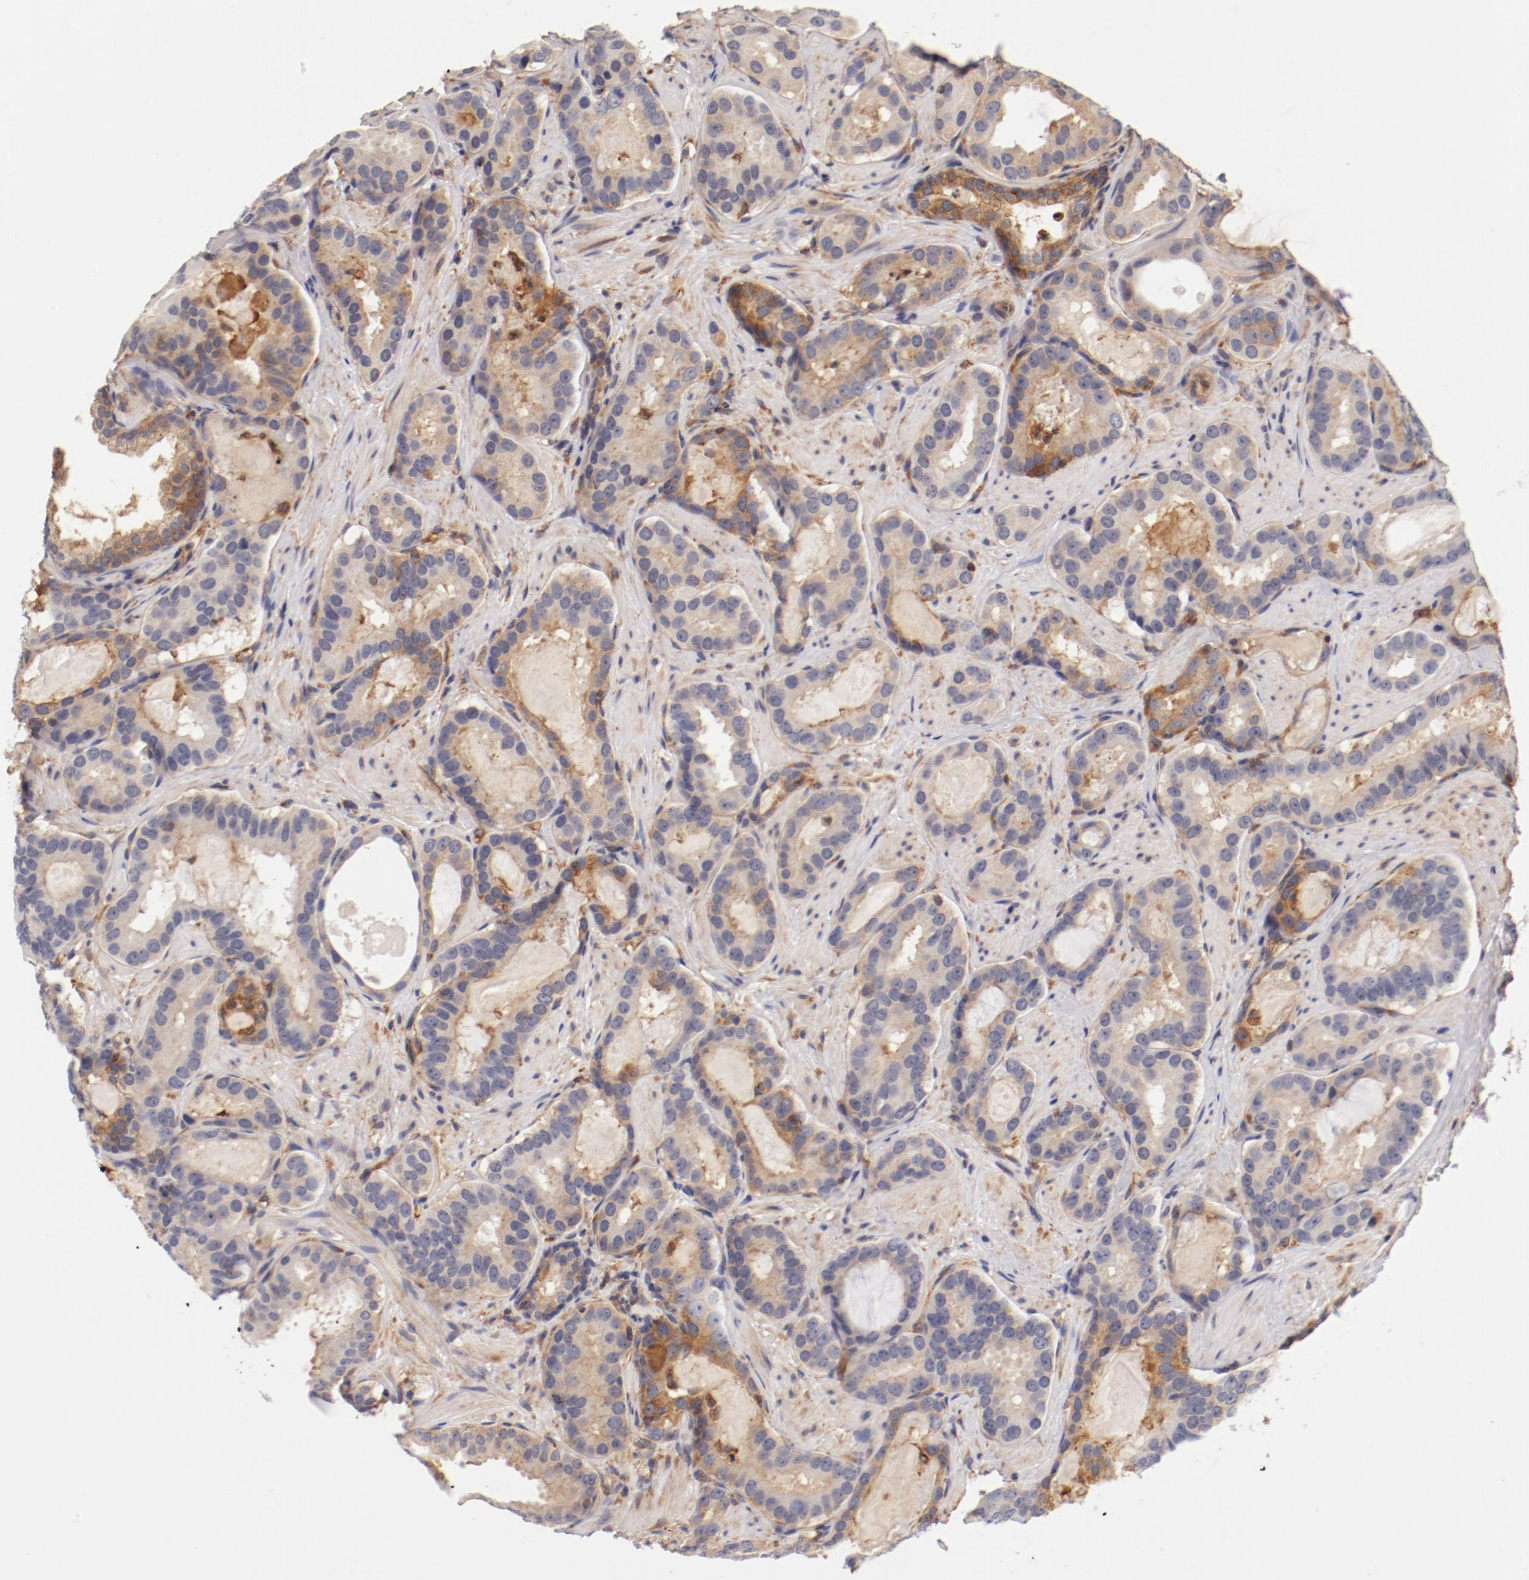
{"staining": {"intensity": "weak", "quantity": "25%-75%", "location": "cytoplasmic/membranous"}, "tissue": "prostate cancer", "cell_type": "Tumor cells", "image_type": "cancer", "snomed": [{"axis": "morphology", "description": "Adenocarcinoma, Low grade"}, {"axis": "topography", "description": "Prostate"}], "caption": "Protein expression analysis of prostate cancer reveals weak cytoplasmic/membranous expression in about 25%-75% of tumor cells.", "gene": "FCMR", "patient": {"sex": "male", "age": 59}}